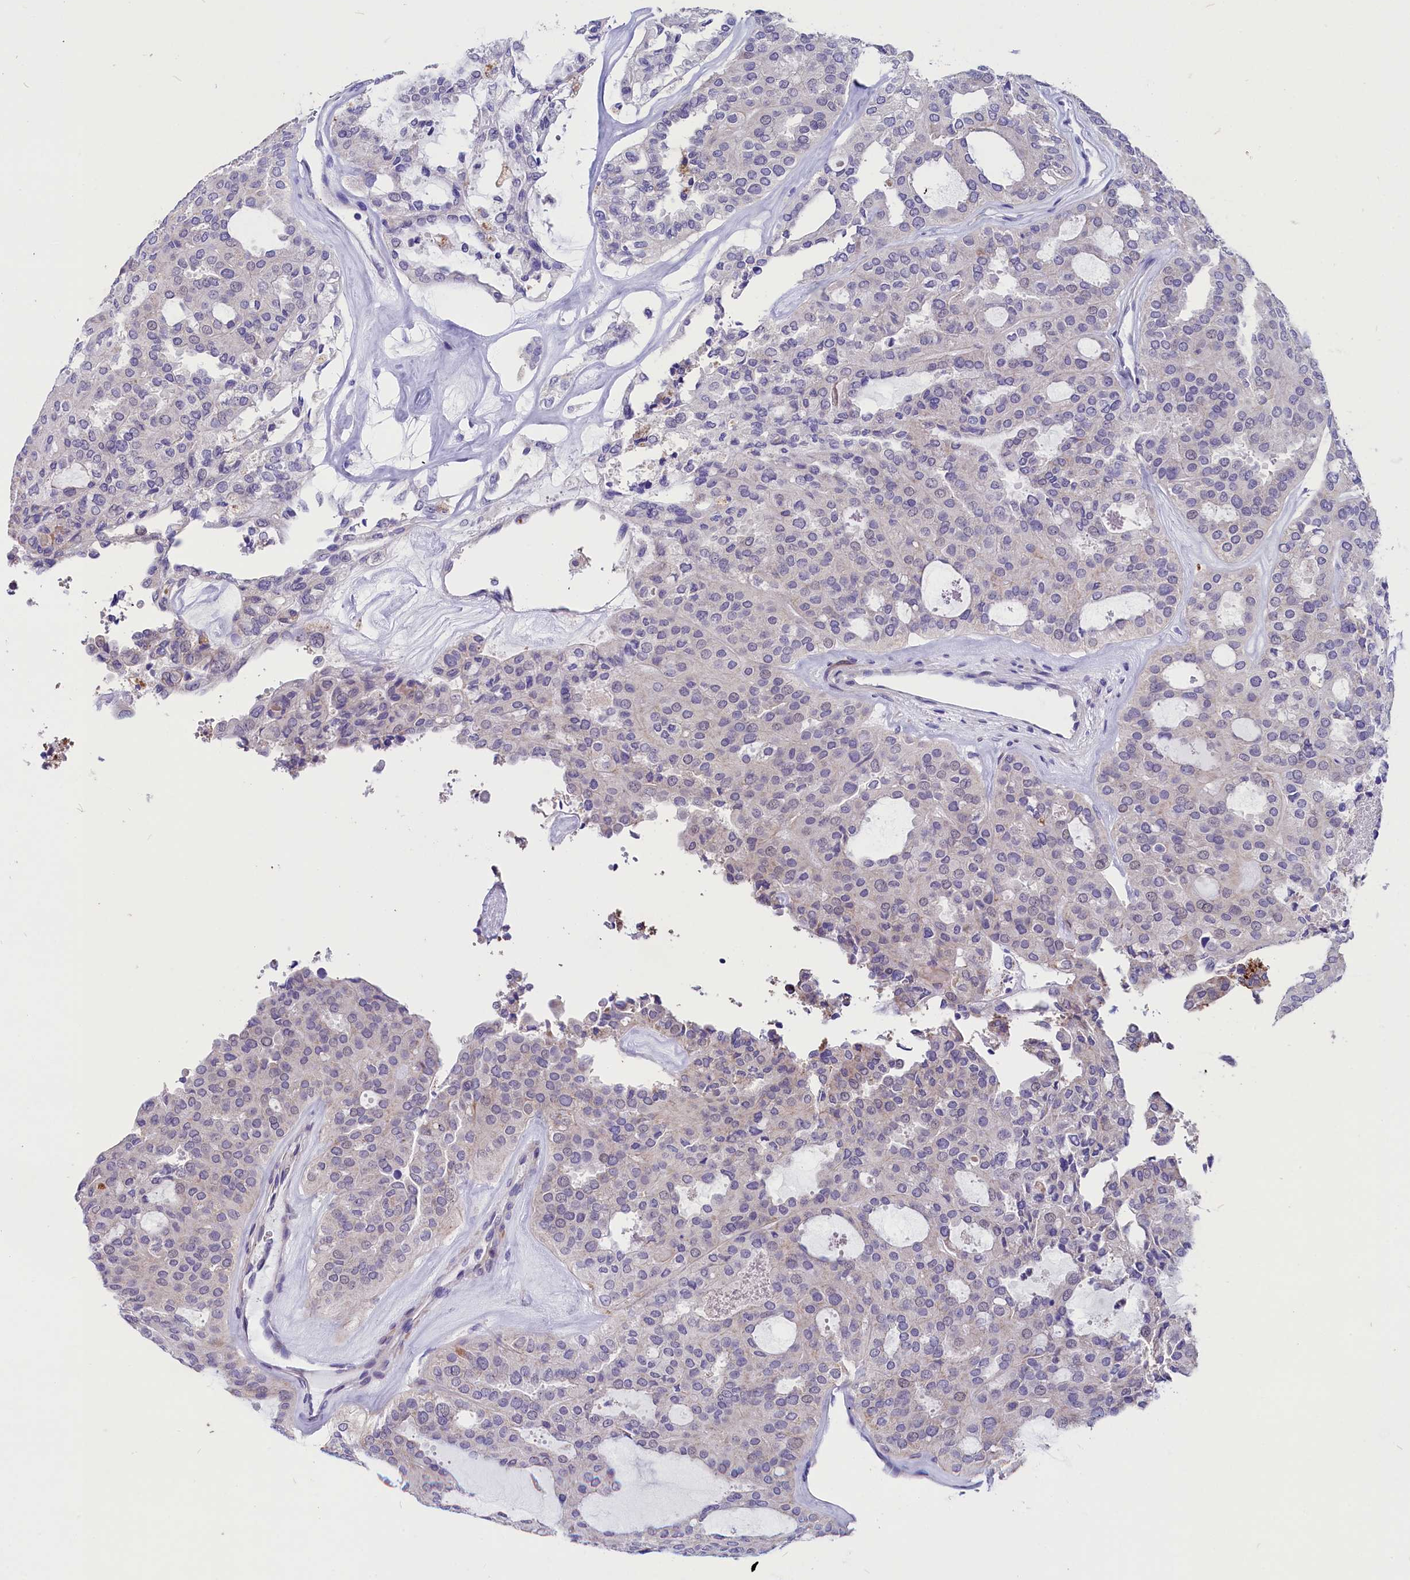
{"staining": {"intensity": "negative", "quantity": "none", "location": "none"}, "tissue": "thyroid cancer", "cell_type": "Tumor cells", "image_type": "cancer", "snomed": [{"axis": "morphology", "description": "Follicular adenoma carcinoma, NOS"}, {"axis": "topography", "description": "Thyroid gland"}], "caption": "Thyroid cancer was stained to show a protein in brown. There is no significant staining in tumor cells.", "gene": "SCD5", "patient": {"sex": "male", "age": 75}}